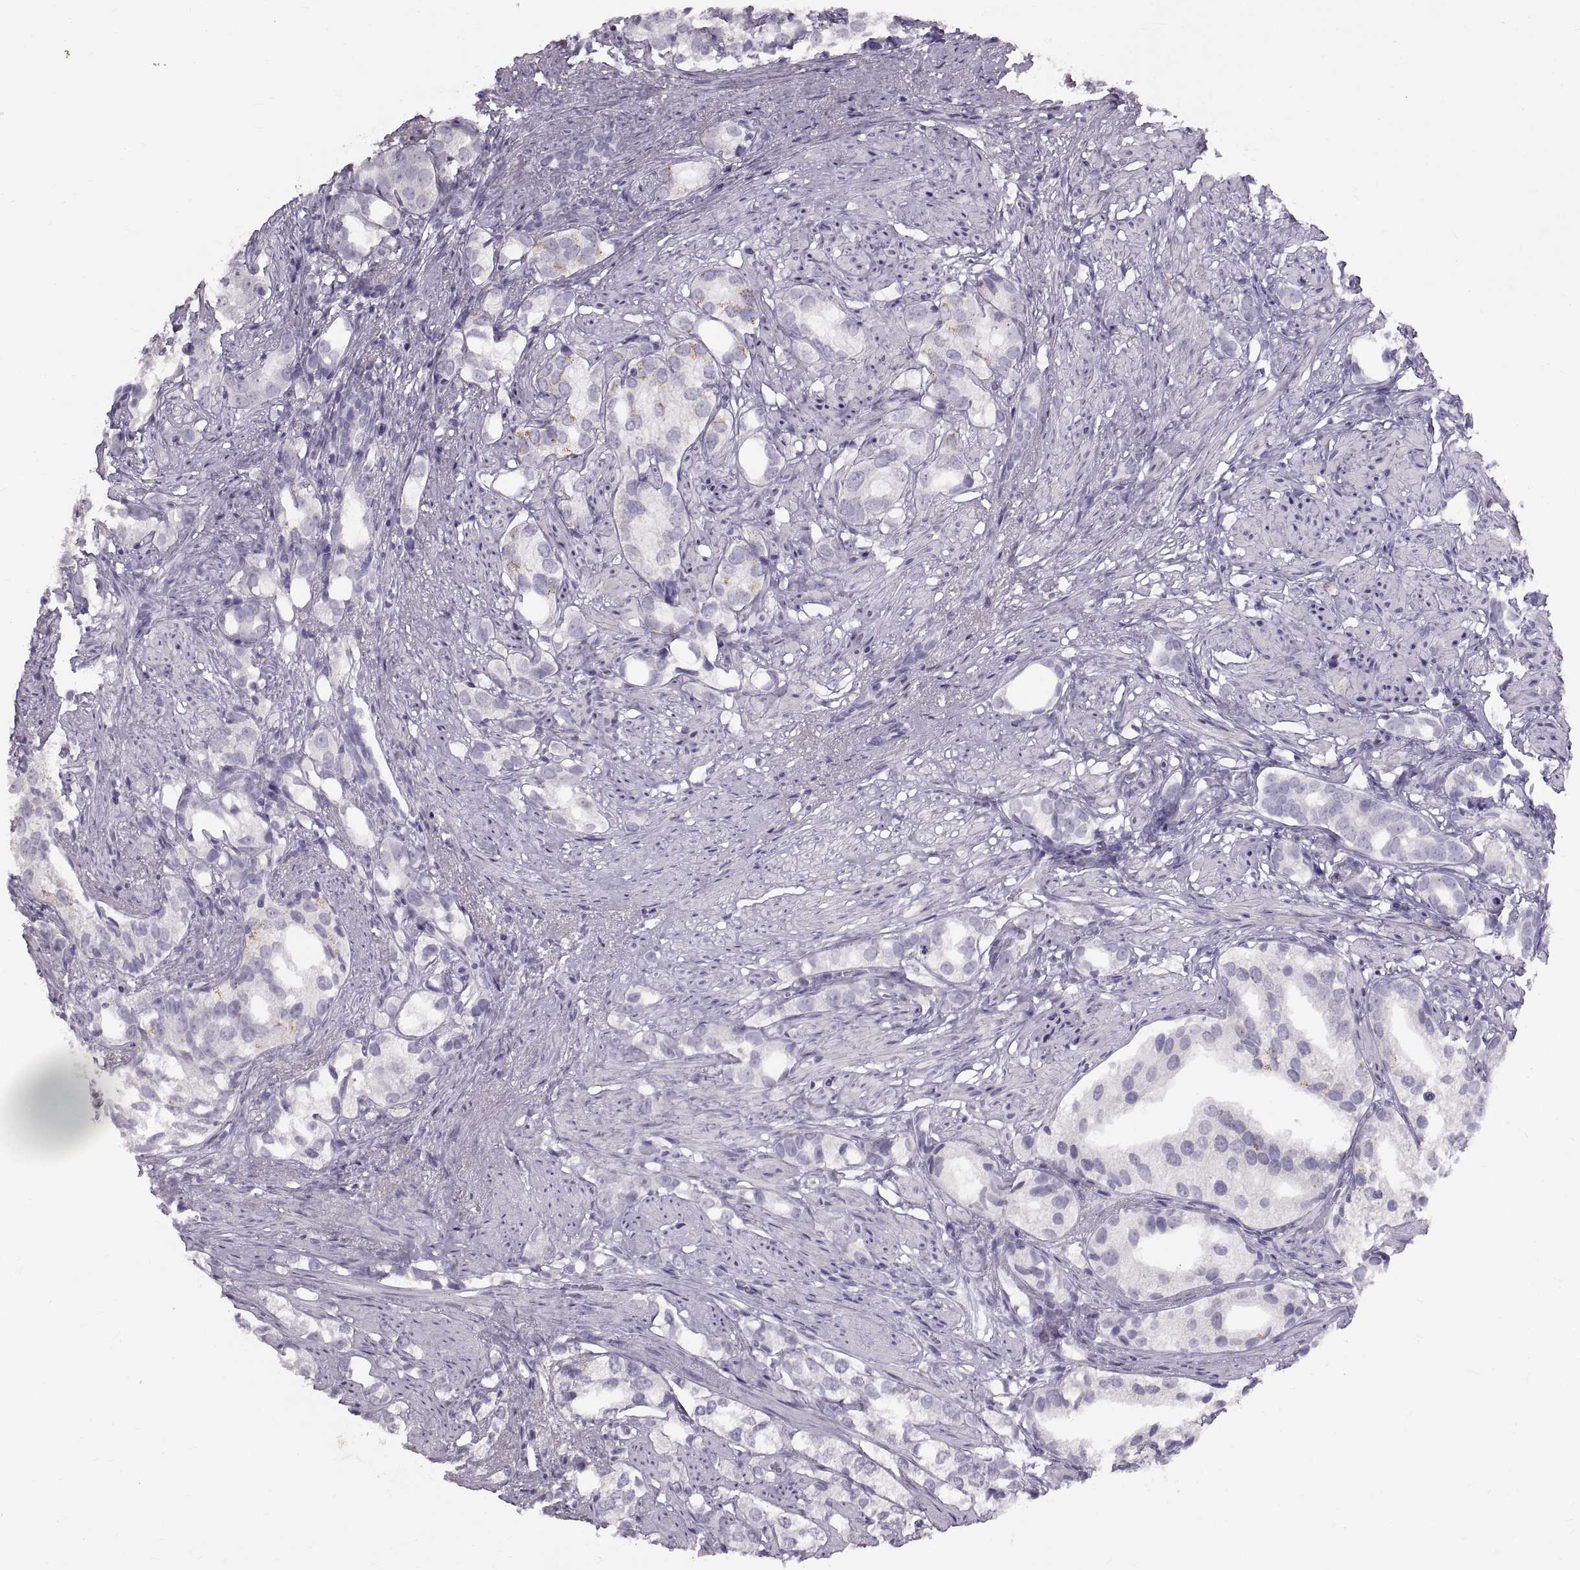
{"staining": {"intensity": "negative", "quantity": "none", "location": "none"}, "tissue": "prostate cancer", "cell_type": "Tumor cells", "image_type": "cancer", "snomed": [{"axis": "morphology", "description": "Adenocarcinoma, High grade"}, {"axis": "topography", "description": "Prostate"}], "caption": "This is an immunohistochemistry micrograph of human prostate high-grade adenocarcinoma. There is no positivity in tumor cells.", "gene": "SPACDR", "patient": {"sex": "male", "age": 82}}